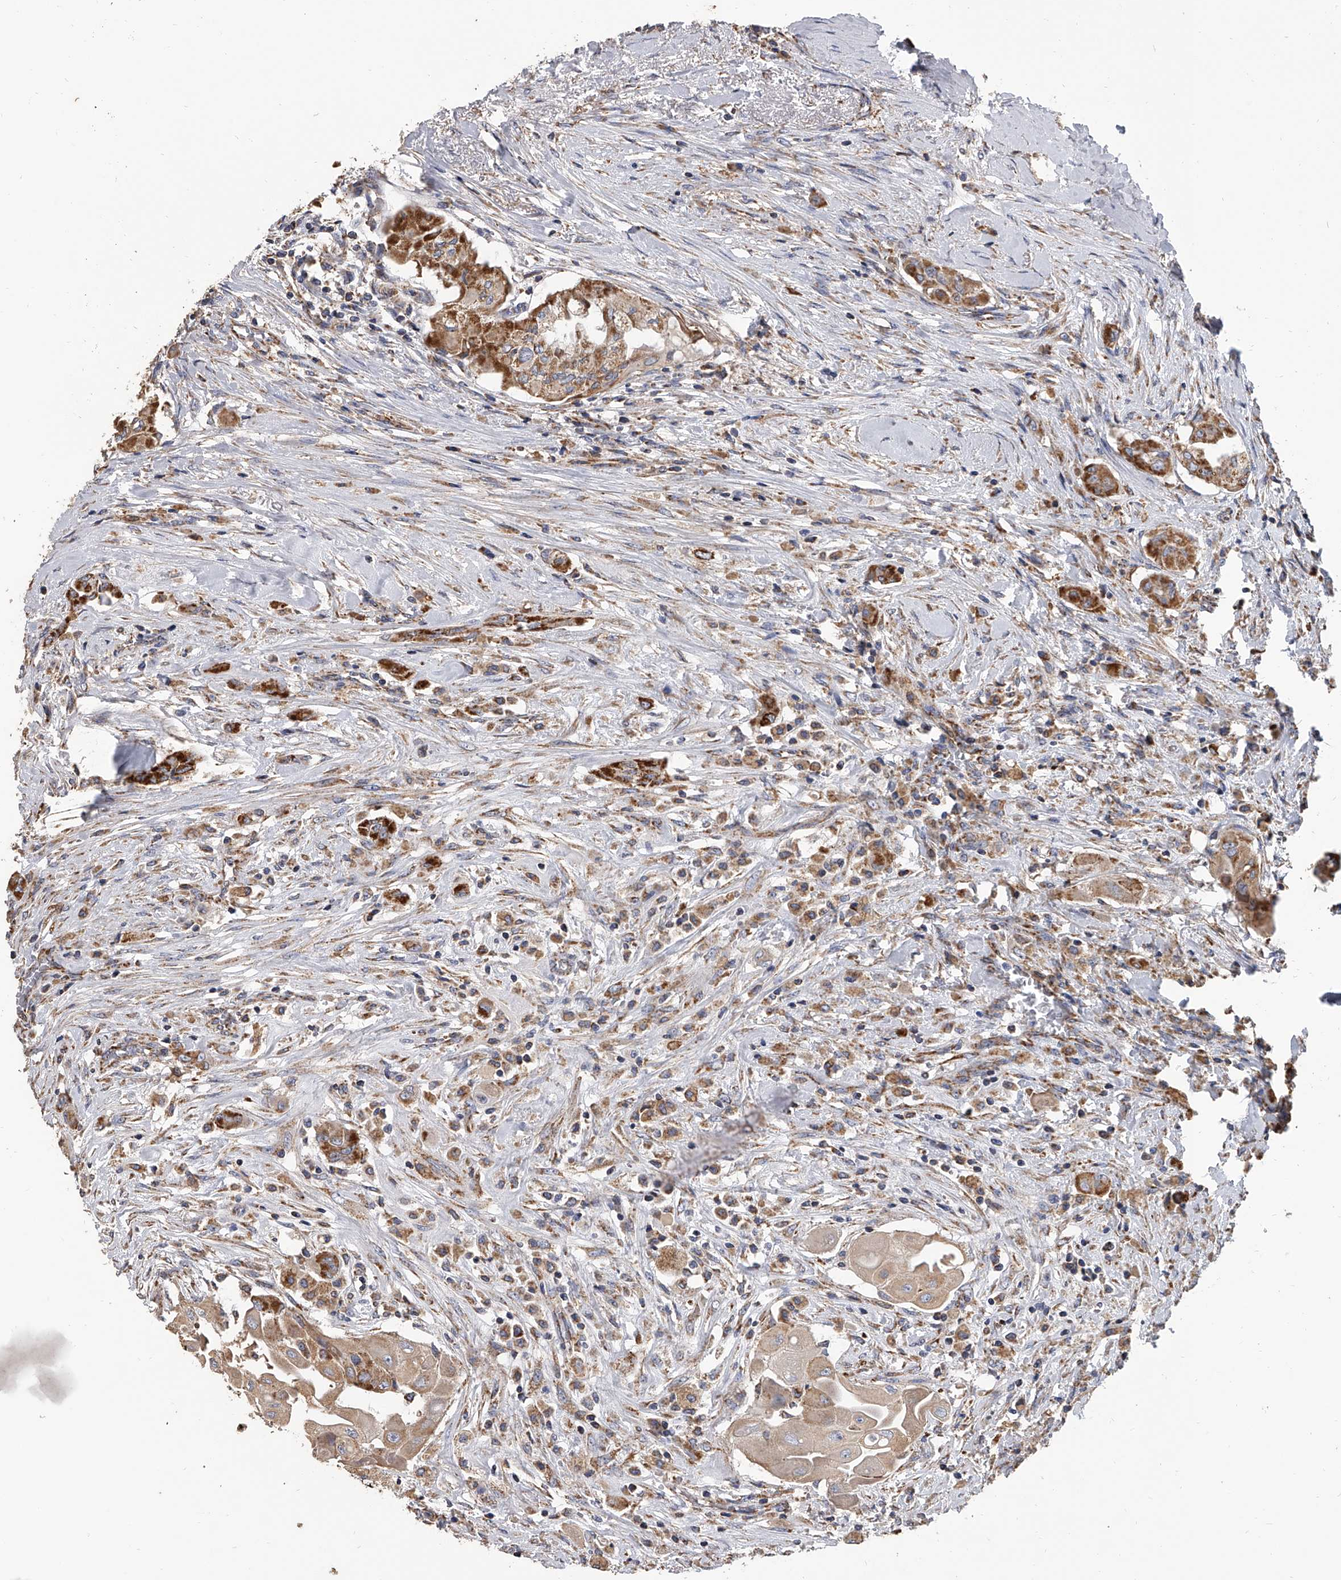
{"staining": {"intensity": "moderate", "quantity": ">75%", "location": "cytoplasmic/membranous"}, "tissue": "thyroid cancer", "cell_type": "Tumor cells", "image_type": "cancer", "snomed": [{"axis": "morphology", "description": "Papillary adenocarcinoma, NOS"}, {"axis": "topography", "description": "Thyroid gland"}], "caption": "Protein staining of thyroid cancer (papillary adenocarcinoma) tissue shows moderate cytoplasmic/membranous positivity in about >75% of tumor cells.", "gene": "MRPL28", "patient": {"sex": "female", "age": 59}}